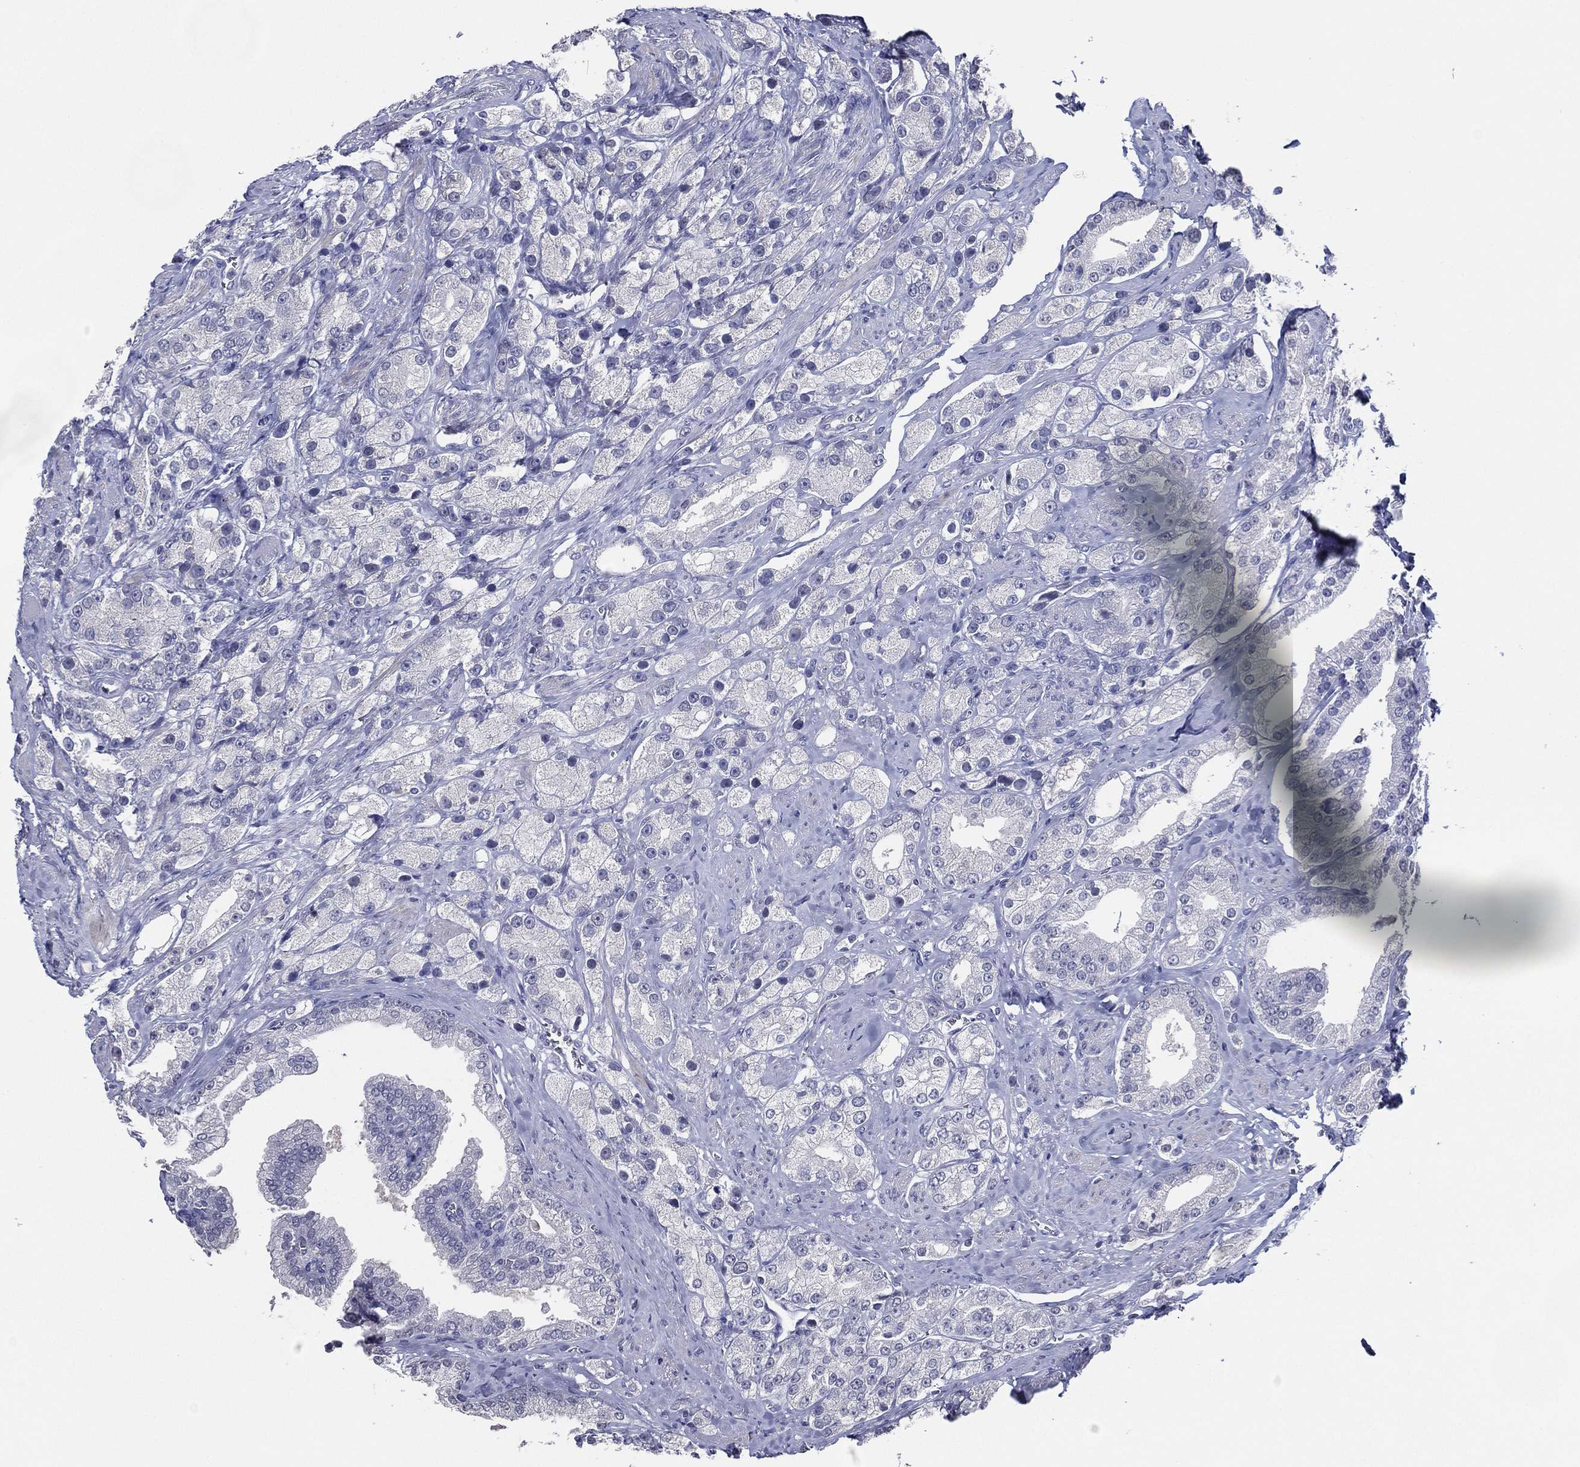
{"staining": {"intensity": "negative", "quantity": "none", "location": "none"}, "tissue": "prostate cancer", "cell_type": "Tumor cells", "image_type": "cancer", "snomed": [{"axis": "morphology", "description": "Adenocarcinoma, NOS"}, {"axis": "topography", "description": "Prostate and seminal vesicle, NOS"}, {"axis": "topography", "description": "Prostate"}], "caption": "High power microscopy photomicrograph of an immunohistochemistry histopathology image of prostate adenocarcinoma, revealing no significant positivity in tumor cells. (DAB (3,3'-diaminobenzidine) immunohistochemistry (IHC) with hematoxylin counter stain).", "gene": "TFAP2A", "patient": {"sex": "male", "age": 67}}